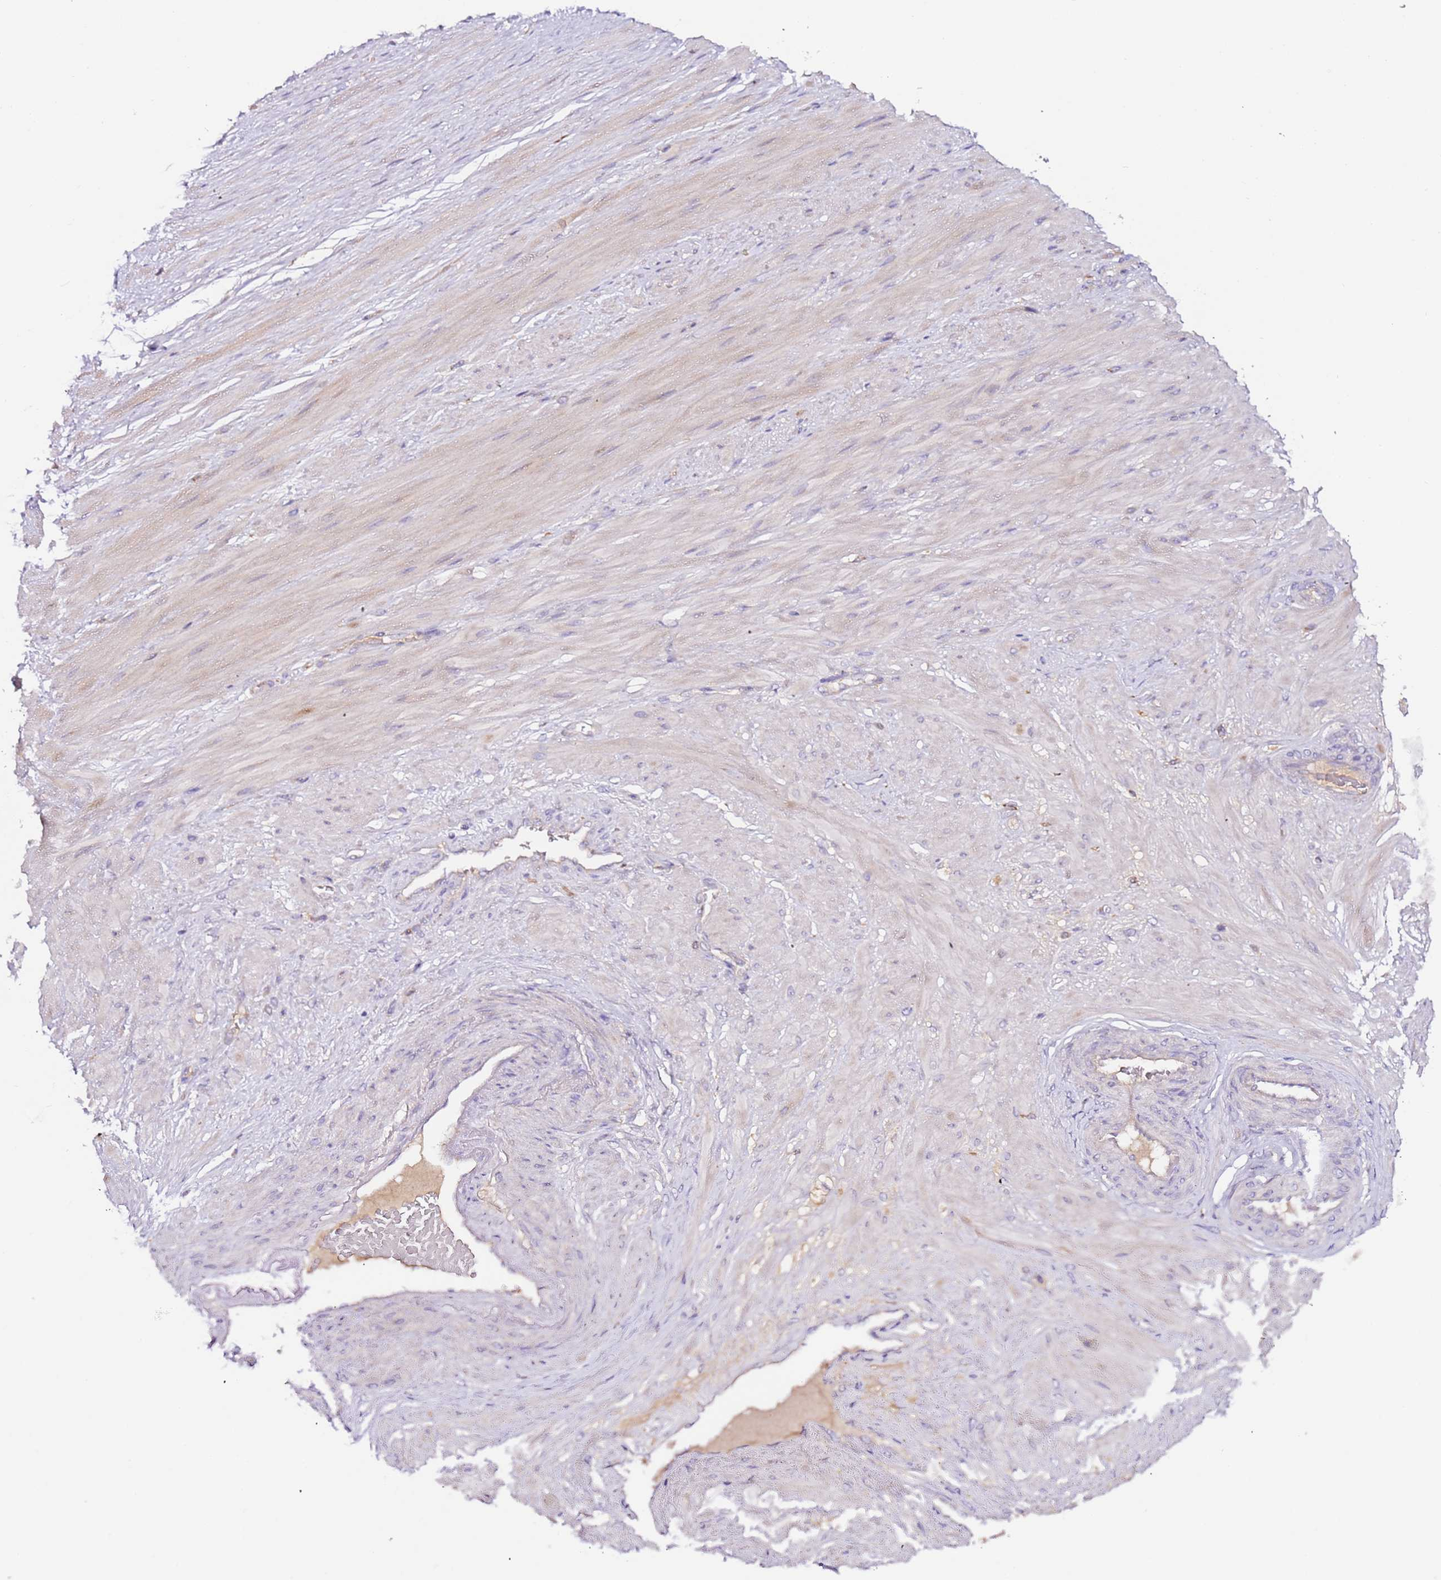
{"staining": {"intensity": "weak", "quantity": "<25%", "location": "cytoplasmic/membranous"}, "tissue": "soft tissue", "cell_type": "Fibroblasts", "image_type": "normal", "snomed": [{"axis": "morphology", "description": "Normal tissue, NOS"}, {"axis": "morphology", "description": "Adenocarcinoma, Low grade"}, {"axis": "topography", "description": "Prostate"}, {"axis": "topography", "description": "Peripheral nerve tissue"}], "caption": "High power microscopy histopathology image of an immunohistochemistry photomicrograph of normal soft tissue, revealing no significant staining in fibroblasts. (DAB (3,3'-diaminobenzidine) immunohistochemistry (IHC), high magnification).", "gene": "FLVCR1", "patient": {"sex": "male", "age": 63}}